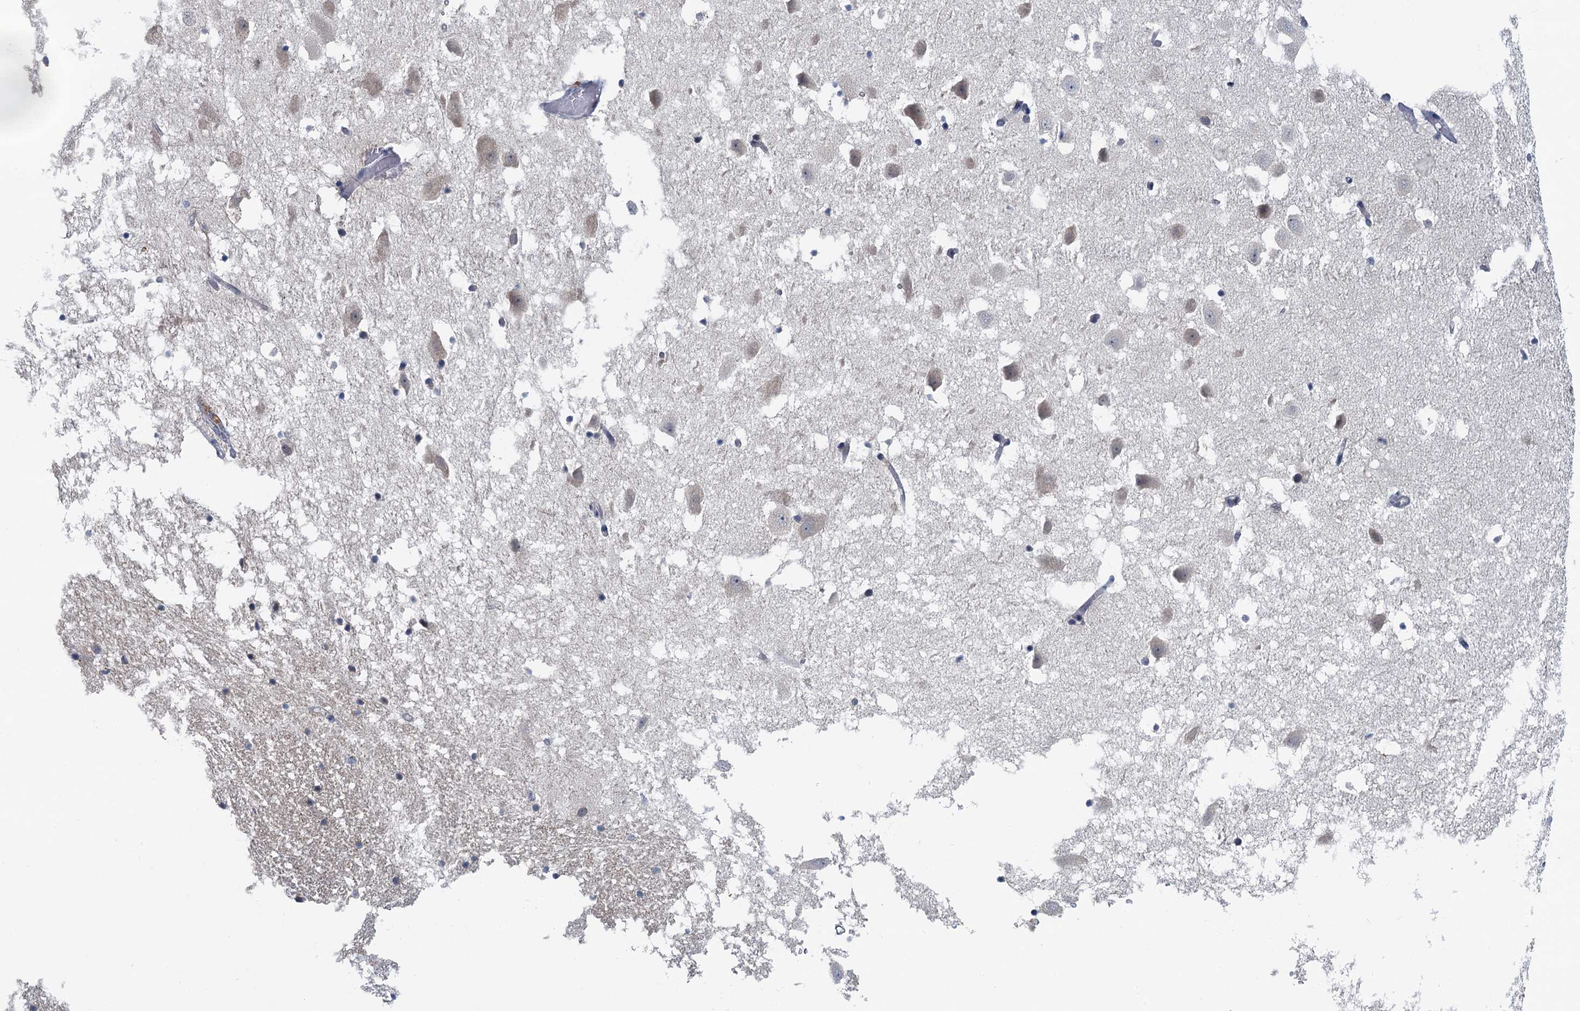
{"staining": {"intensity": "negative", "quantity": "none", "location": "none"}, "tissue": "hippocampus", "cell_type": "Glial cells", "image_type": "normal", "snomed": [{"axis": "morphology", "description": "Normal tissue, NOS"}, {"axis": "topography", "description": "Hippocampus"}], "caption": "An image of human hippocampus is negative for staining in glial cells. The staining was performed using DAB (3,3'-diaminobenzidine) to visualize the protein expression in brown, while the nuclei were stained in blue with hematoxylin (Magnification: 20x).", "gene": "SPINK9", "patient": {"sex": "female", "age": 52}}